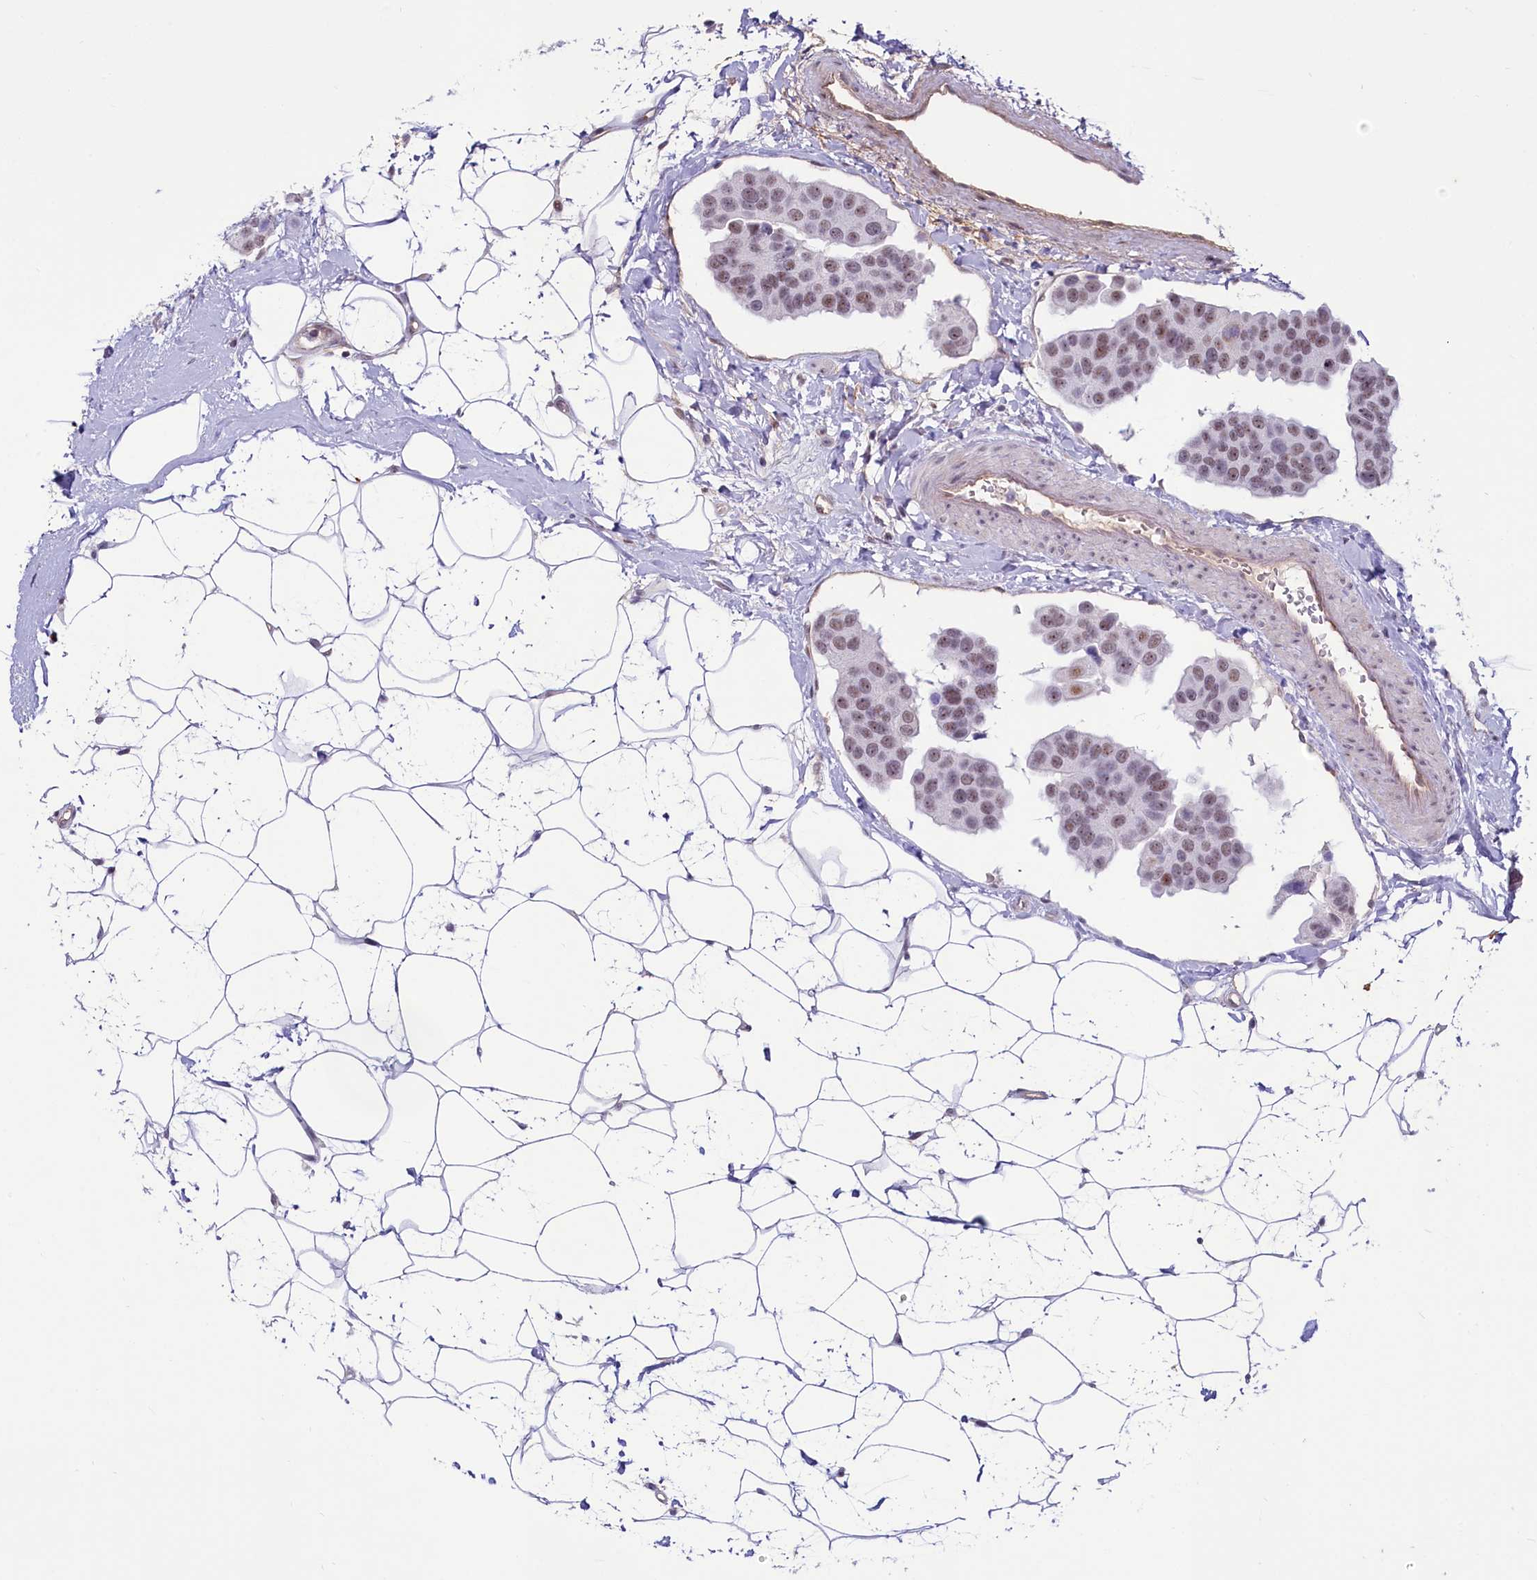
{"staining": {"intensity": "weak", "quantity": ">75%", "location": "nuclear"}, "tissue": "breast cancer", "cell_type": "Tumor cells", "image_type": "cancer", "snomed": [{"axis": "morphology", "description": "Normal tissue, NOS"}, {"axis": "morphology", "description": "Duct carcinoma"}, {"axis": "topography", "description": "Breast"}], "caption": "Protein staining of breast cancer (invasive ductal carcinoma) tissue shows weak nuclear staining in approximately >75% of tumor cells.", "gene": "PROCR", "patient": {"sex": "female", "age": 39}}